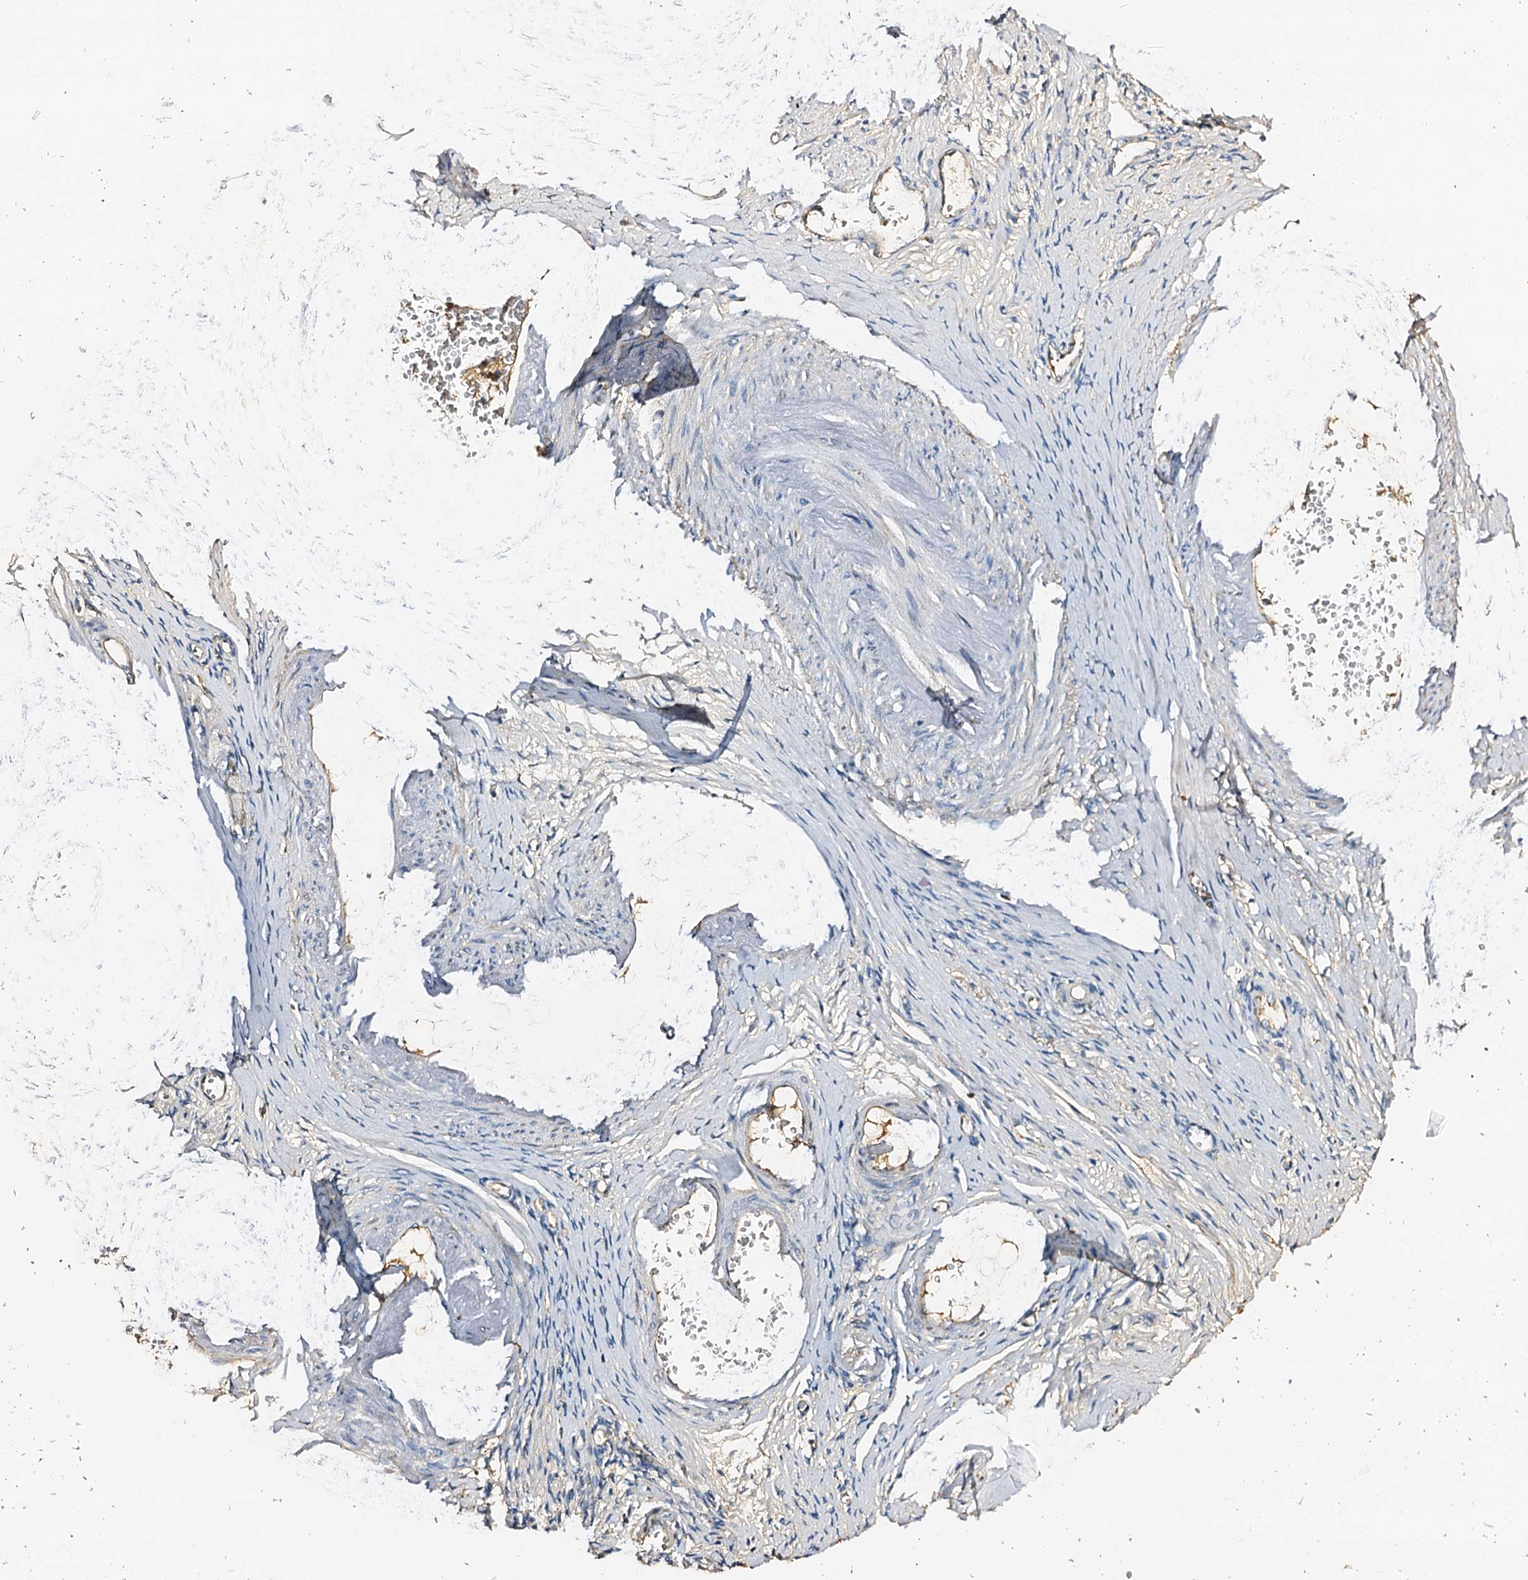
{"staining": {"intensity": "moderate", "quantity": "25%-75%", "location": "cytoplasmic/membranous"}, "tissue": "adipose tissue", "cell_type": "Adipocytes", "image_type": "normal", "snomed": [{"axis": "morphology", "description": "Normal tissue, NOS"}, {"axis": "topography", "description": "Vascular tissue"}, {"axis": "topography", "description": "Fallopian tube"}, {"axis": "topography", "description": "Ovary"}], "caption": "This histopathology image shows normal adipose tissue stained with immunohistochemistry (IHC) to label a protein in brown. The cytoplasmic/membranous of adipocytes show moderate positivity for the protein. Nuclei are counter-stained blue.", "gene": "CSKMT", "patient": {"sex": "female", "age": 67}}